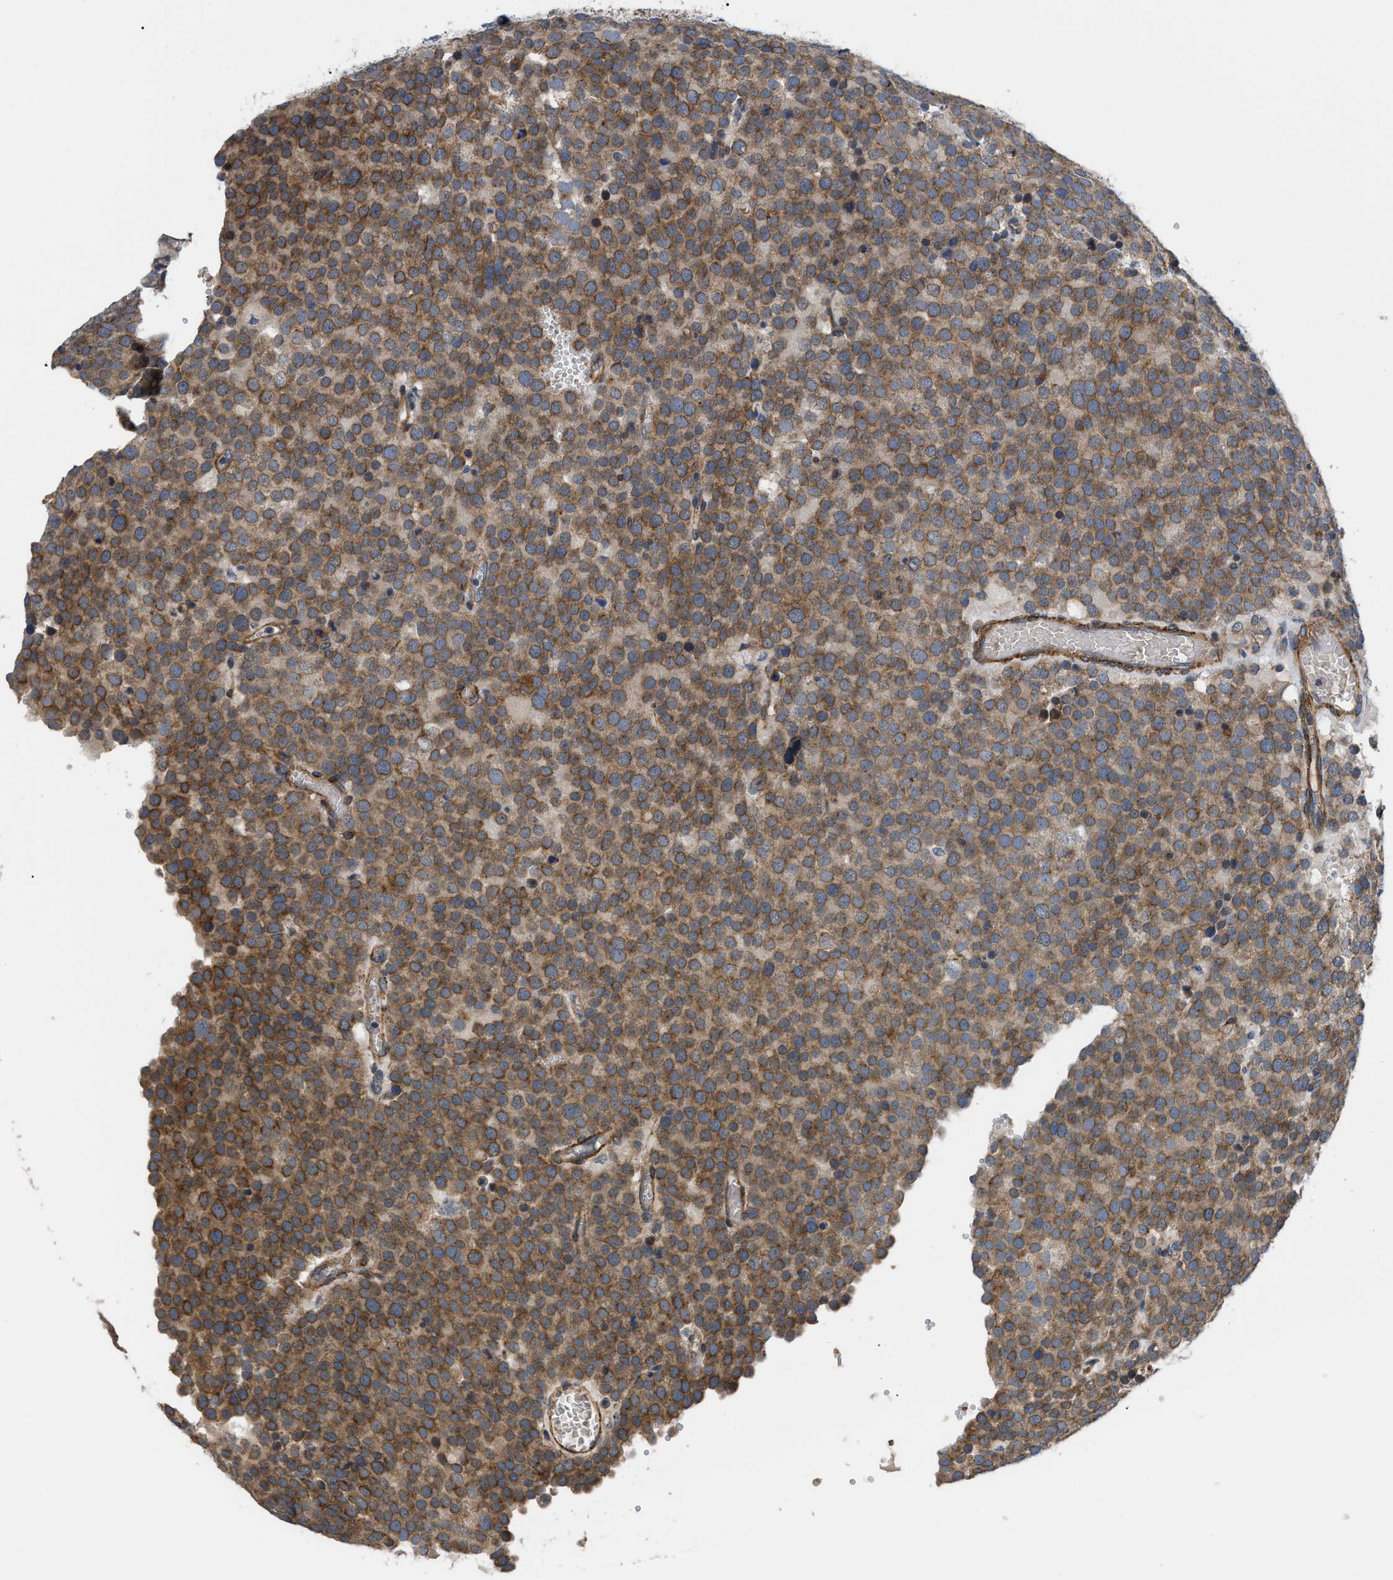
{"staining": {"intensity": "moderate", "quantity": ">75%", "location": "cytoplasmic/membranous"}, "tissue": "testis cancer", "cell_type": "Tumor cells", "image_type": "cancer", "snomed": [{"axis": "morphology", "description": "Normal tissue, NOS"}, {"axis": "morphology", "description": "Seminoma, NOS"}, {"axis": "topography", "description": "Testis"}], "caption": "Brown immunohistochemical staining in human seminoma (testis) displays moderate cytoplasmic/membranous expression in about >75% of tumor cells.", "gene": "MYO10", "patient": {"sex": "male", "age": 71}}